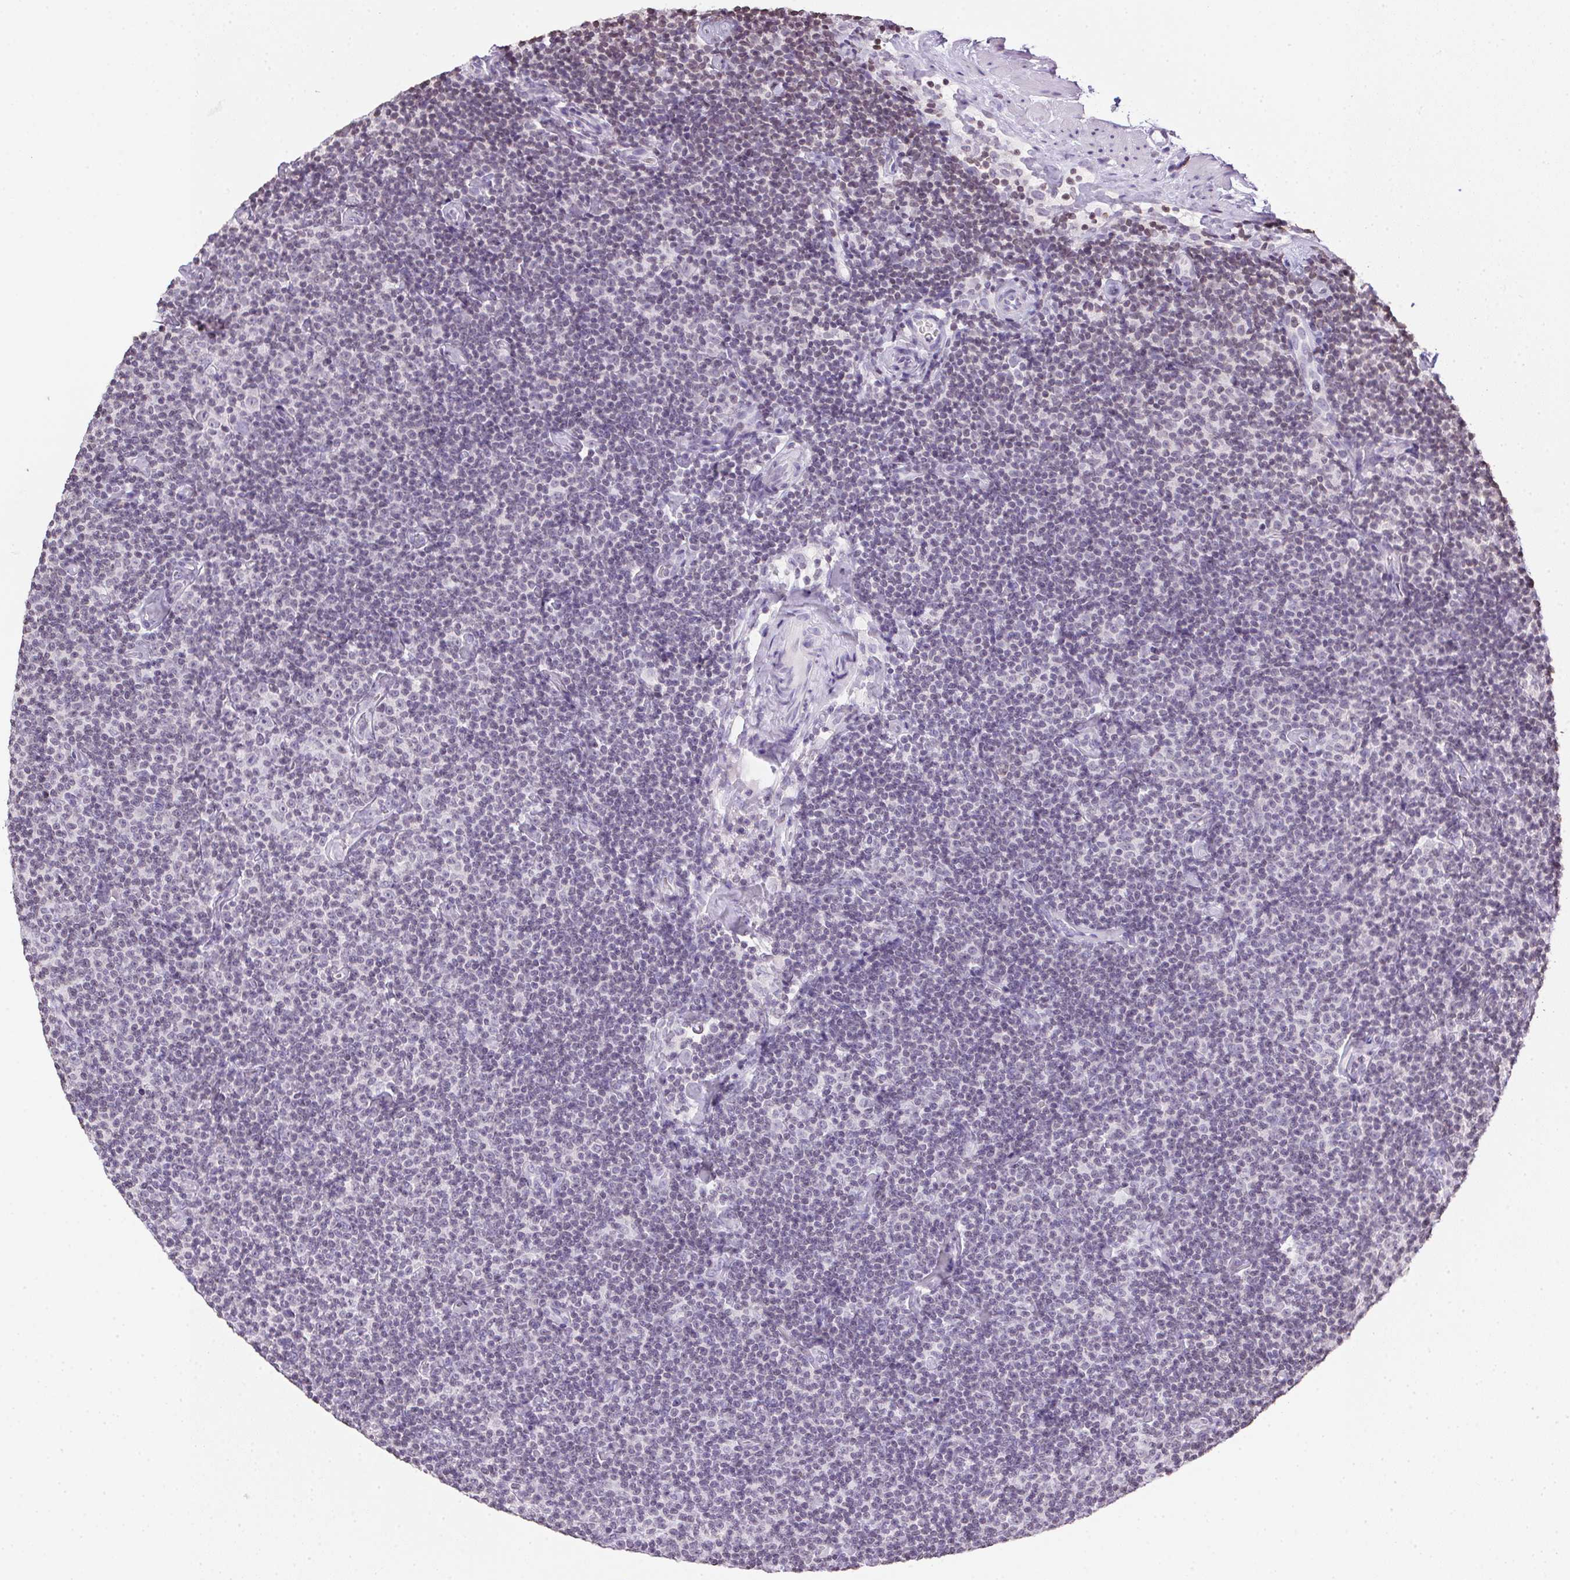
{"staining": {"intensity": "negative", "quantity": "none", "location": "none"}, "tissue": "lymphoma", "cell_type": "Tumor cells", "image_type": "cancer", "snomed": [{"axis": "morphology", "description": "Malignant lymphoma, non-Hodgkin's type, Low grade"}, {"axis": "topography", "description": "Lymph node"}], "caption": "Immunohistochemistry (IHC) micrograph of neoplastic tissue: lymphoma stained with DAB (3,3'-diaminobenzidine) exhibits no significant protein positivity in tumor cells. The staining is performed using DAB brown chromogen with nuclei counter-stained in using hematoxylin.", "gene": "PRL", "patient": {"sex": "male", "age": 81}}